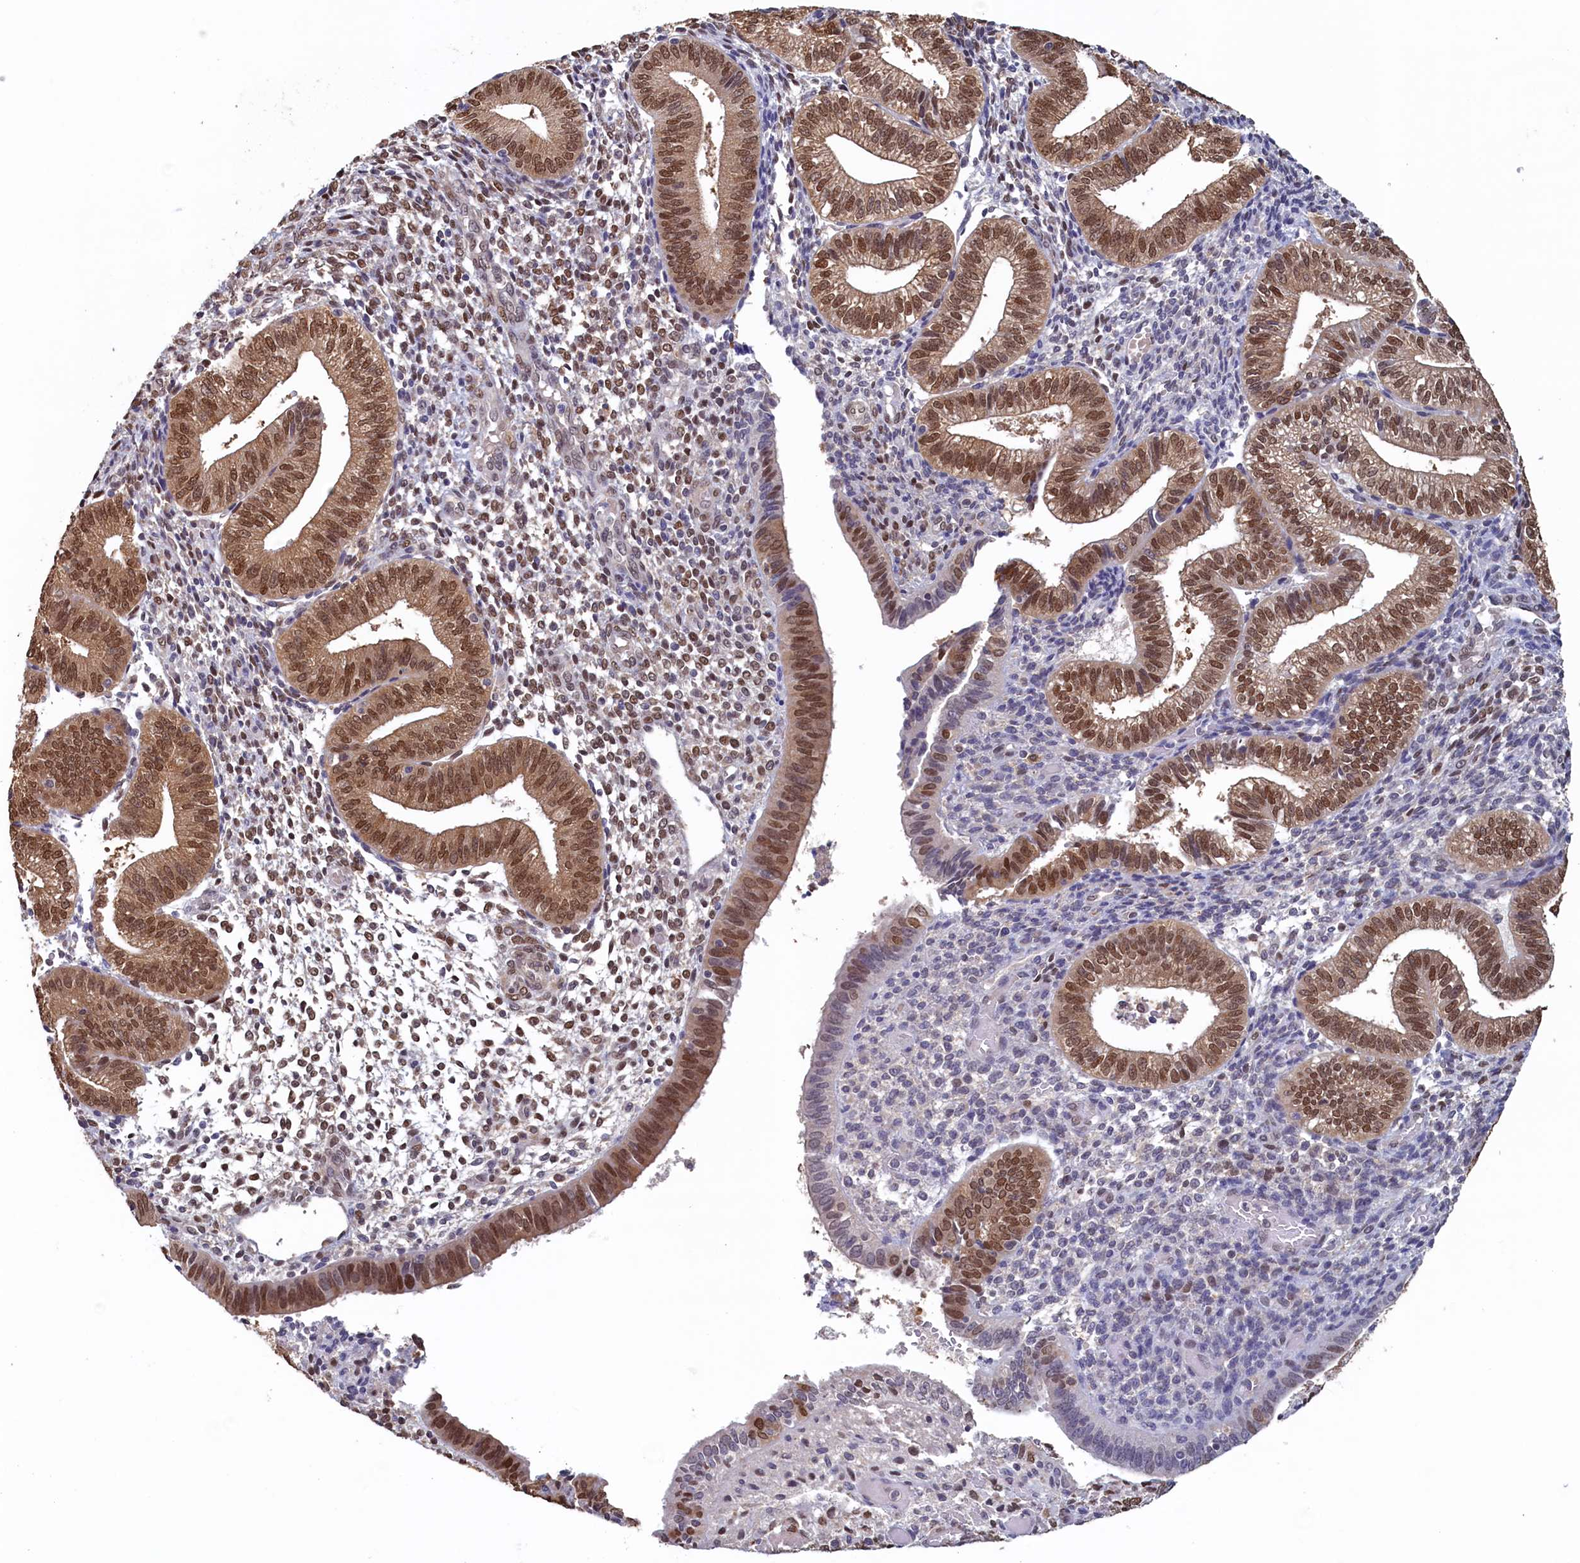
{"staining": {"intensity": "moderate", "quantity": "25%-75%", "location": "nuclear"}, "tissue": "endometrium", "cell_type": "Cells in endometrial stroma", "image_type": "normal", "snomed": [{"axis": "morphology", "description": "Normal tissue, NOS"}, {"axis": "topography", "description": "Endometrium"}], "caption": "Protein analysis of unremarkable endometrium reveals moderate nuclear positivity in about 25%-75% of cells in endometrial stroma.", "gene": "AHCY", "patient": {"sex": "female", "age": 34}}